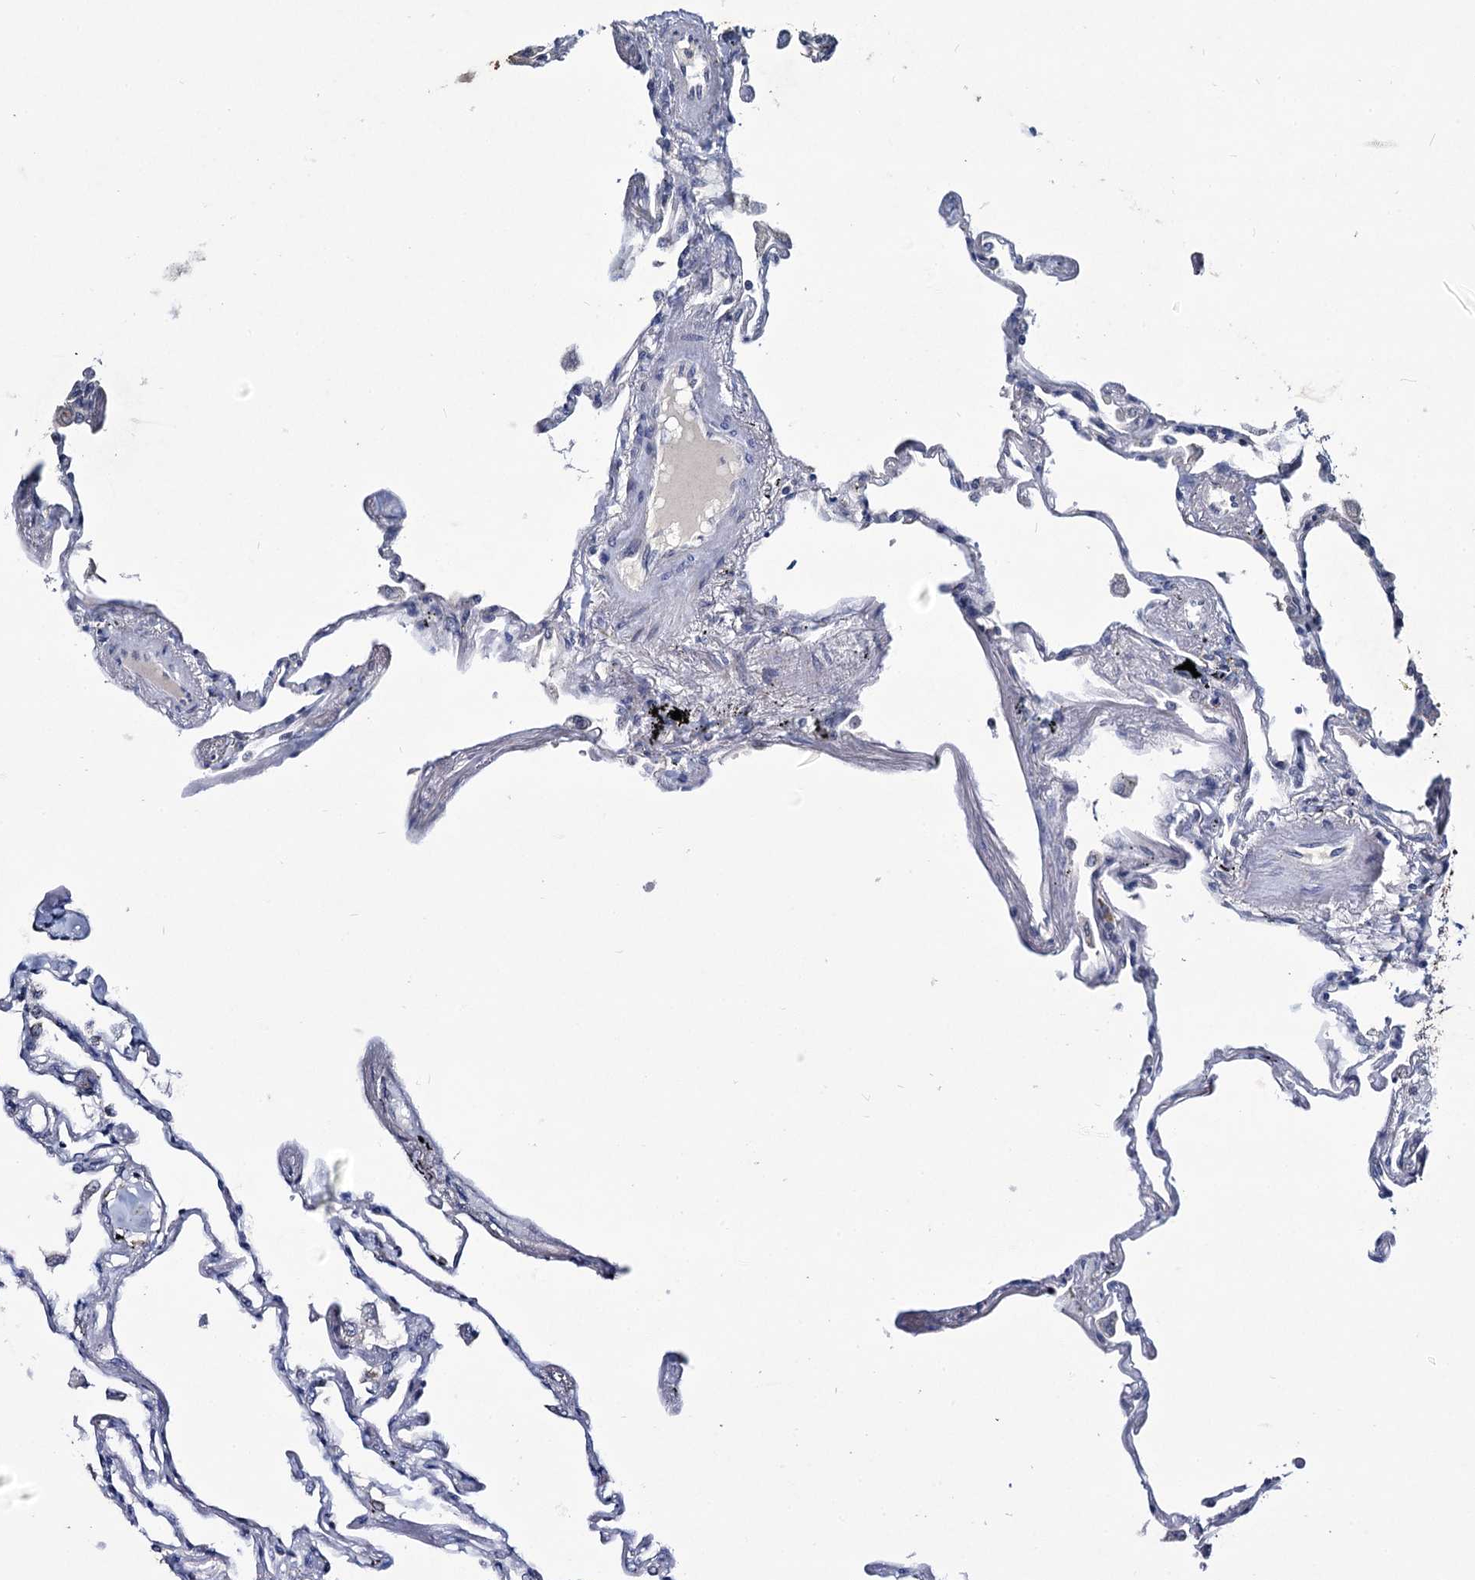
{"staining": {"intensity": "negative", "quantity": "none", "location": "none"}, "tissue": "lung", "cell_type": "Alveolar cells", "image_type": "normal", "snomed": [{"axis": "morphology", "description": "Normal tissue, NOS"}, {"axis": "topography", "description": "Lung"}], "caption": "A histopathology image of lung stained for a protein reveals no brown staining in alveolar cells.", "gene": "RPUSD4", "patient": {"sex": "female", "age": 67}}